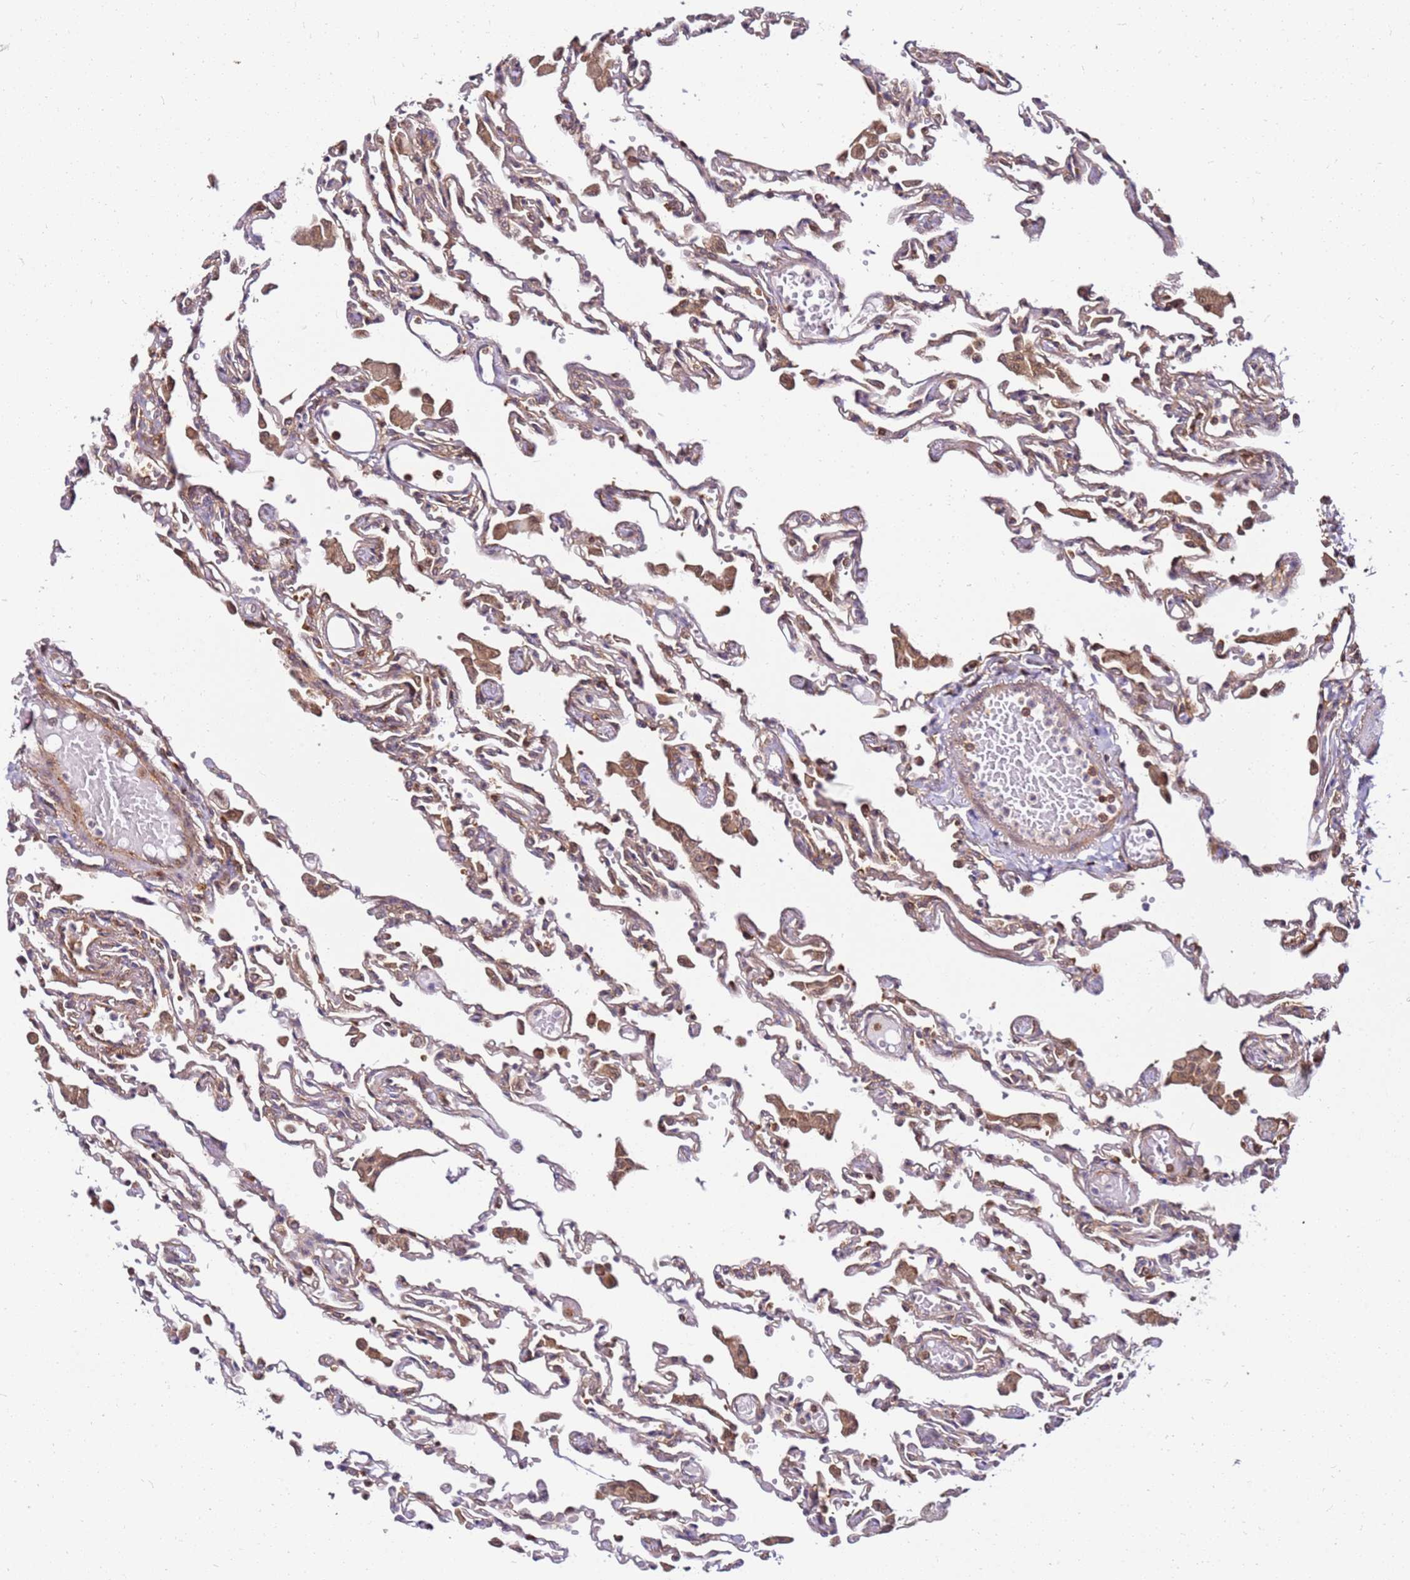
{"staining": {"intensity": "weak", "quantity": ">75%", "location": "cytoplasmic/membranous"}, "tissue": "lung", "cell_type": "Alveolar cells", "image_type": "normal", "snomed": [{"axis": "morphology", "description": "Normal tissue, NOS"}, {"axis": "topography", "description": "Bronchus"}, {"axis": "topography", "description": "Lung"}], "caption": "Lung stained with DAB (3,3'-diaminobenzidine) immunohistochemistry (IHC) exhibits low levels of weak cytoplasmic/membranous staining in approximately >75% of alveolar cells.", "gene": "PIH1D1", "patient": {"sex": "female", "age": 49}}